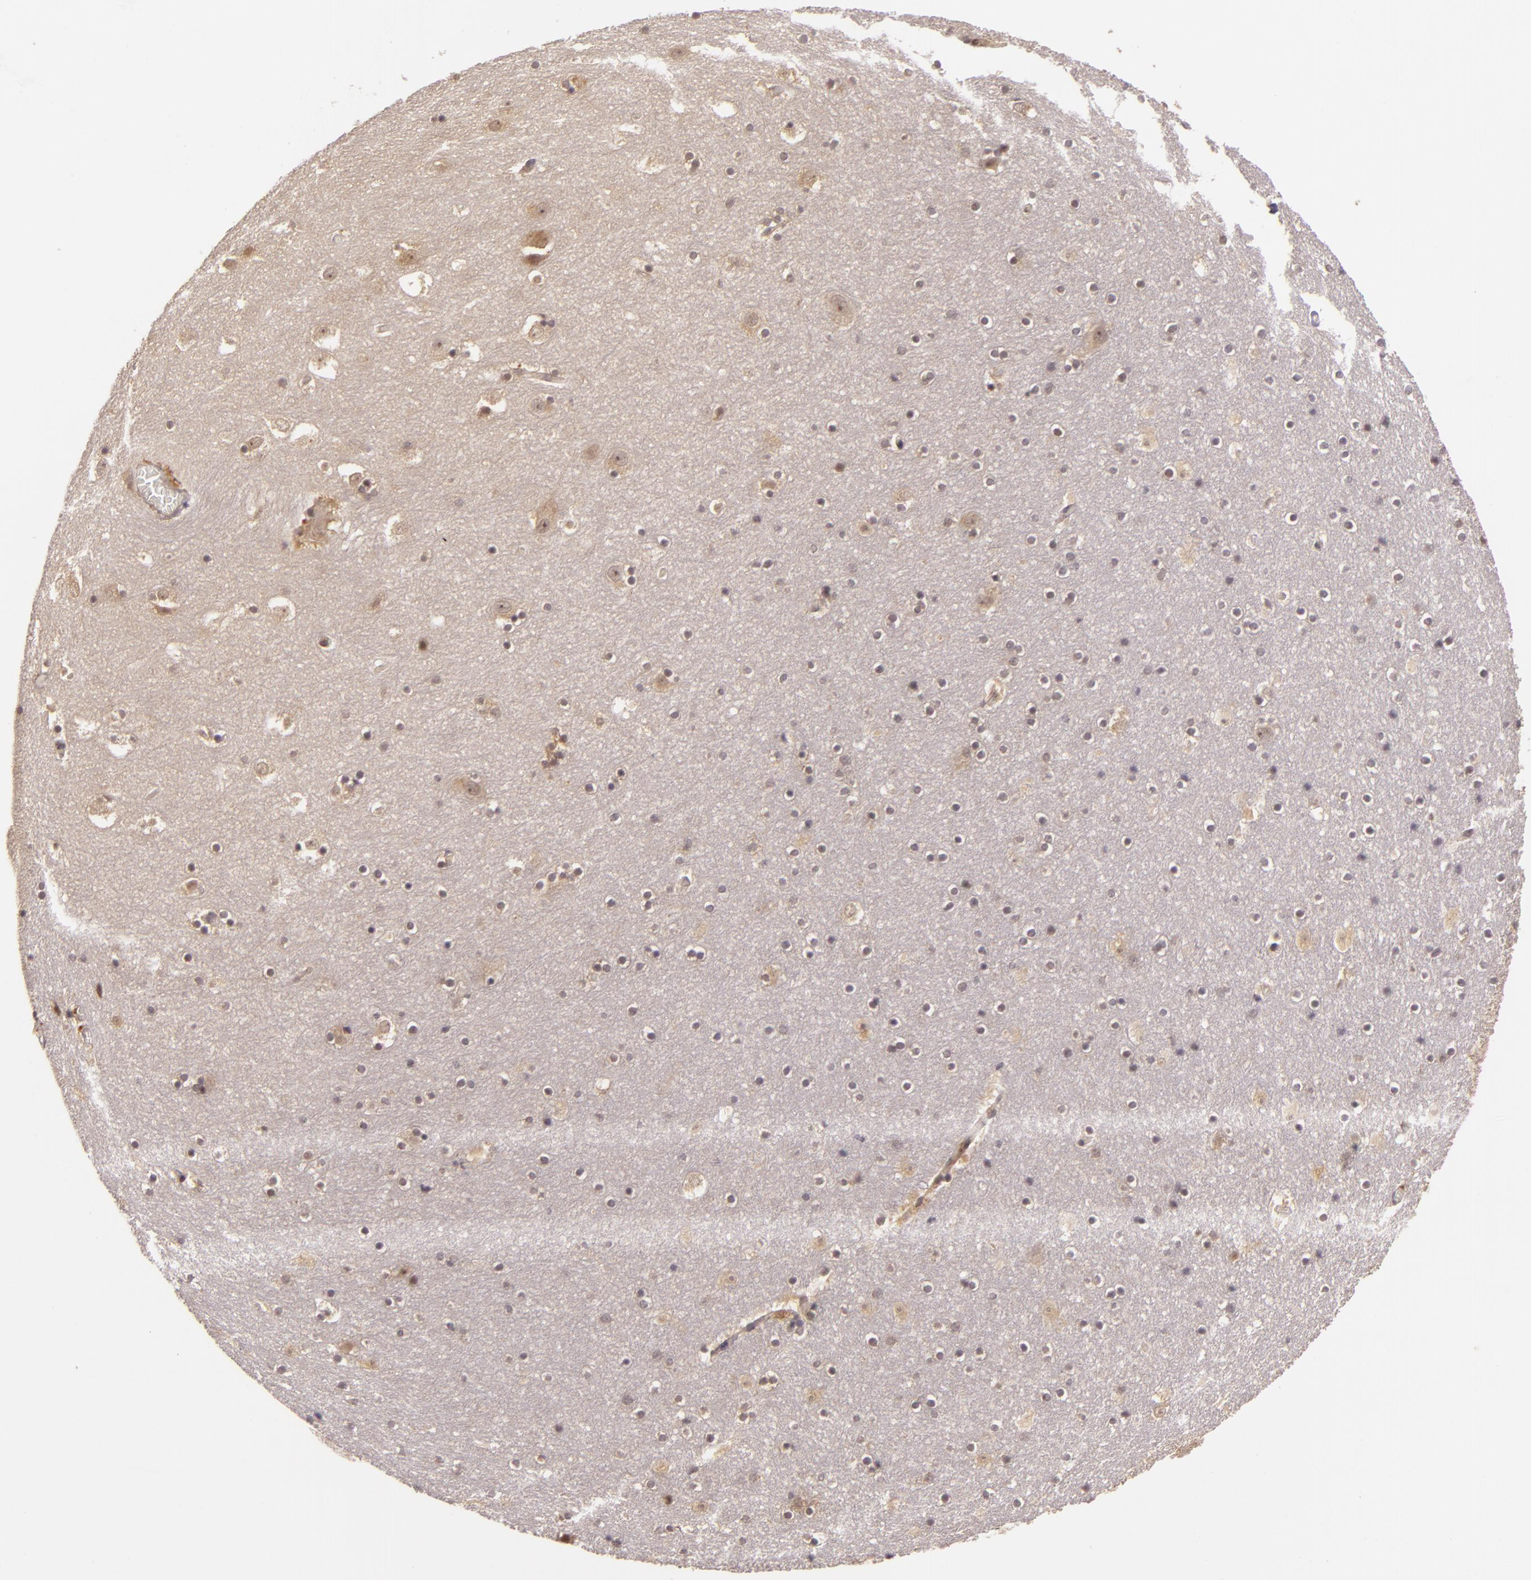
{"staining": {"intensity": "weak", "quantity": "<25%", "location": "nuclear"}, "tissue": "hippocampus", "cell_type": "Glial cells", "image_type": "normal", "snomed": [{"axis": "morphology", "description": "Normal tissue, NOS"}, {"axis": "topography", "description": "Hippocampus"}], "caption": "An image of hippocampus stained for a protein exhibits no brown staining in glial cells. Brightfield microscopy of IHC stained with DAB (3,3'-diaminobenzidine) (brown) and hematoxylin (blue), captured at high magnification.", "gene": "TXNRD2", "patient": {"sex": "male", "age": 45}}